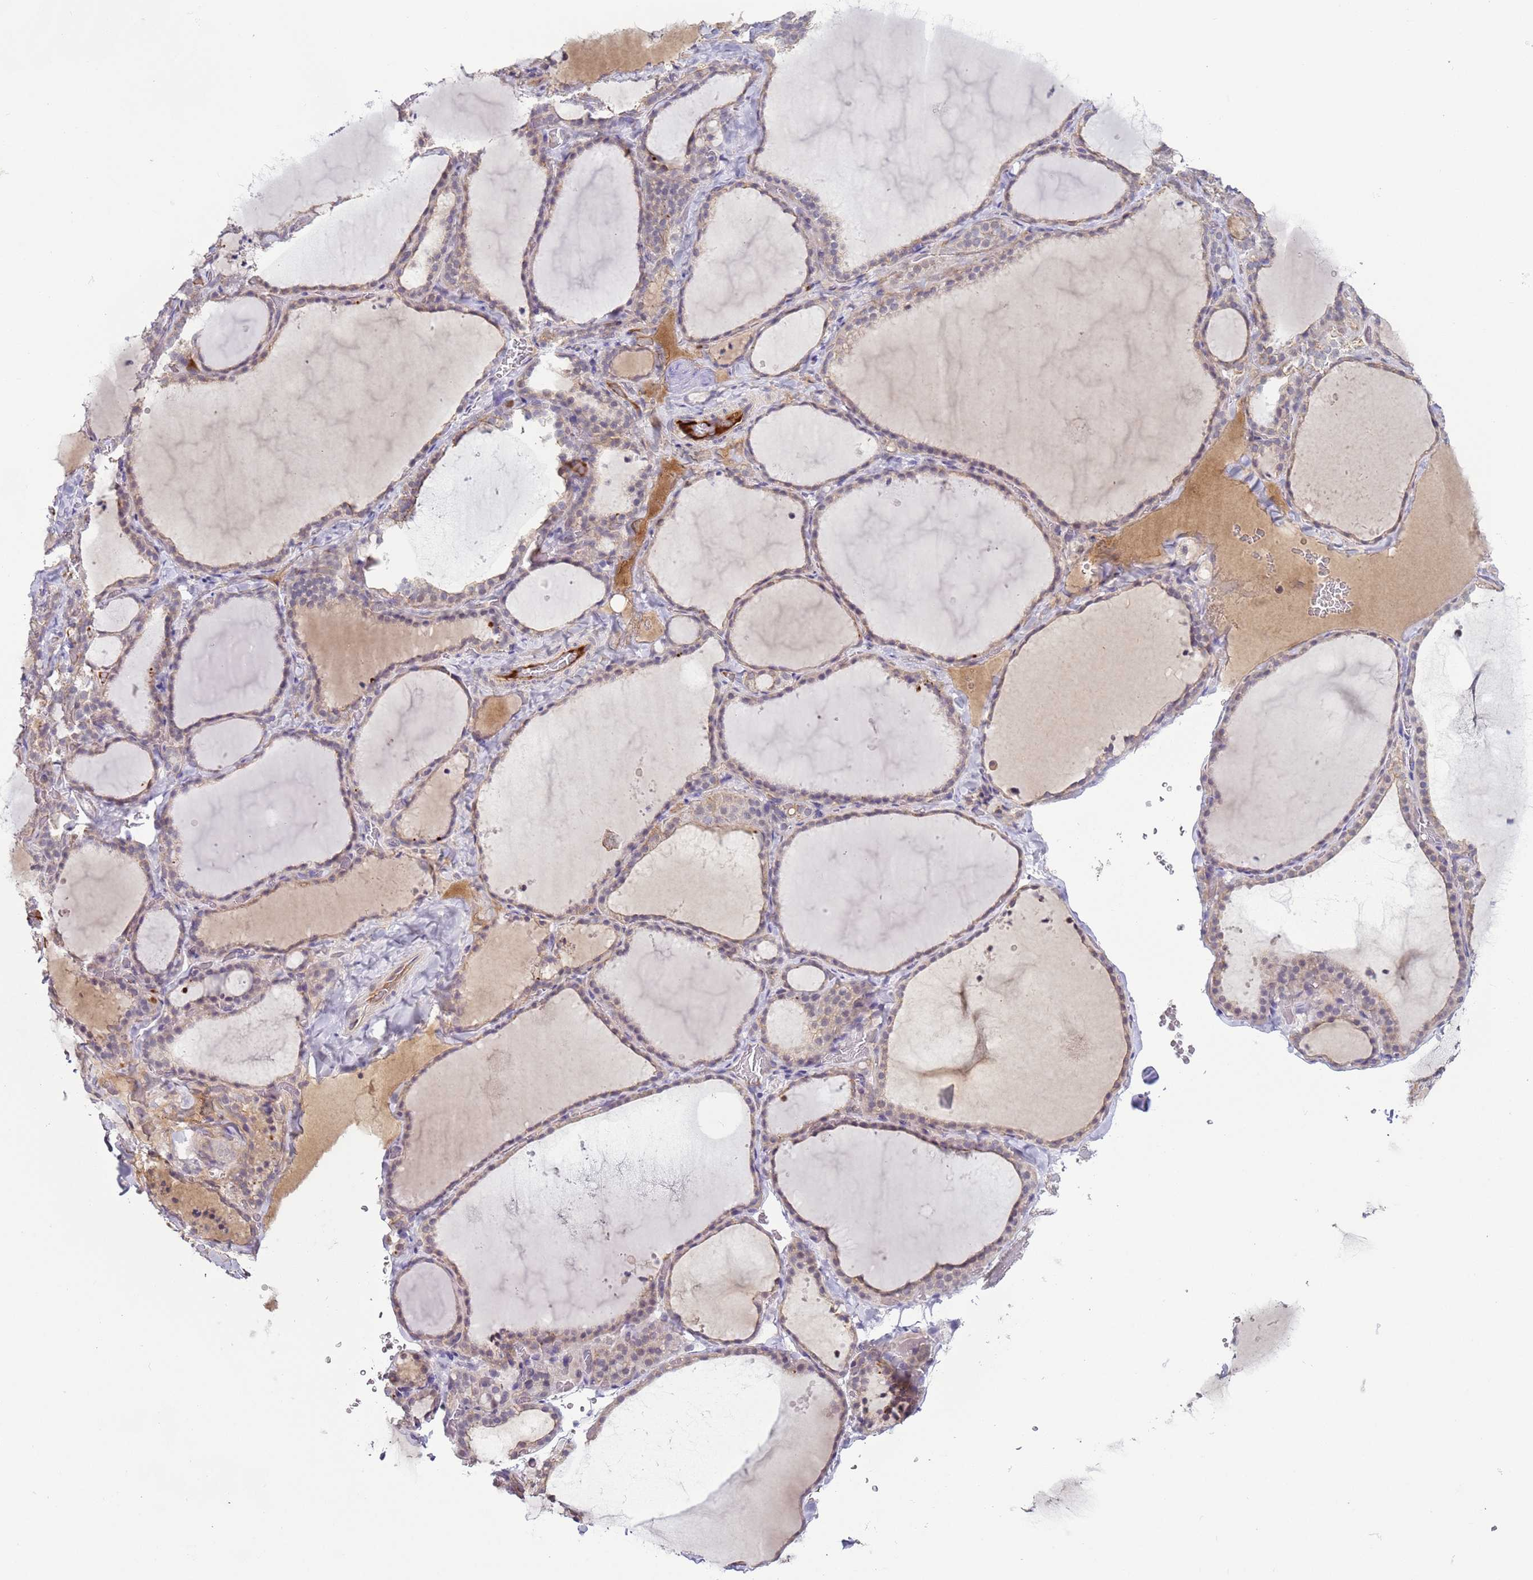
{"staining": {"intensity": "weak", "quantity": "<25%", "location": "cytoplasmic/membranous"}, "tissue": "thyroid gland", "cell_type": "Glandular cells", "image_type": "normal", "snomed": [{"axis": "morphology", "description": "Normal tissue, NOS"}, {"axis": "topography", "description": "Thyroid gland"}], "caption": "This image is of normal thyroid gland stained with immunohistochemistry to label a protein in brown with the nuclei are counter-stained blue. There is no positivity in glandular cells.", "gene": "NPAP1", "patient": {"sex": "female", "age": 22}}